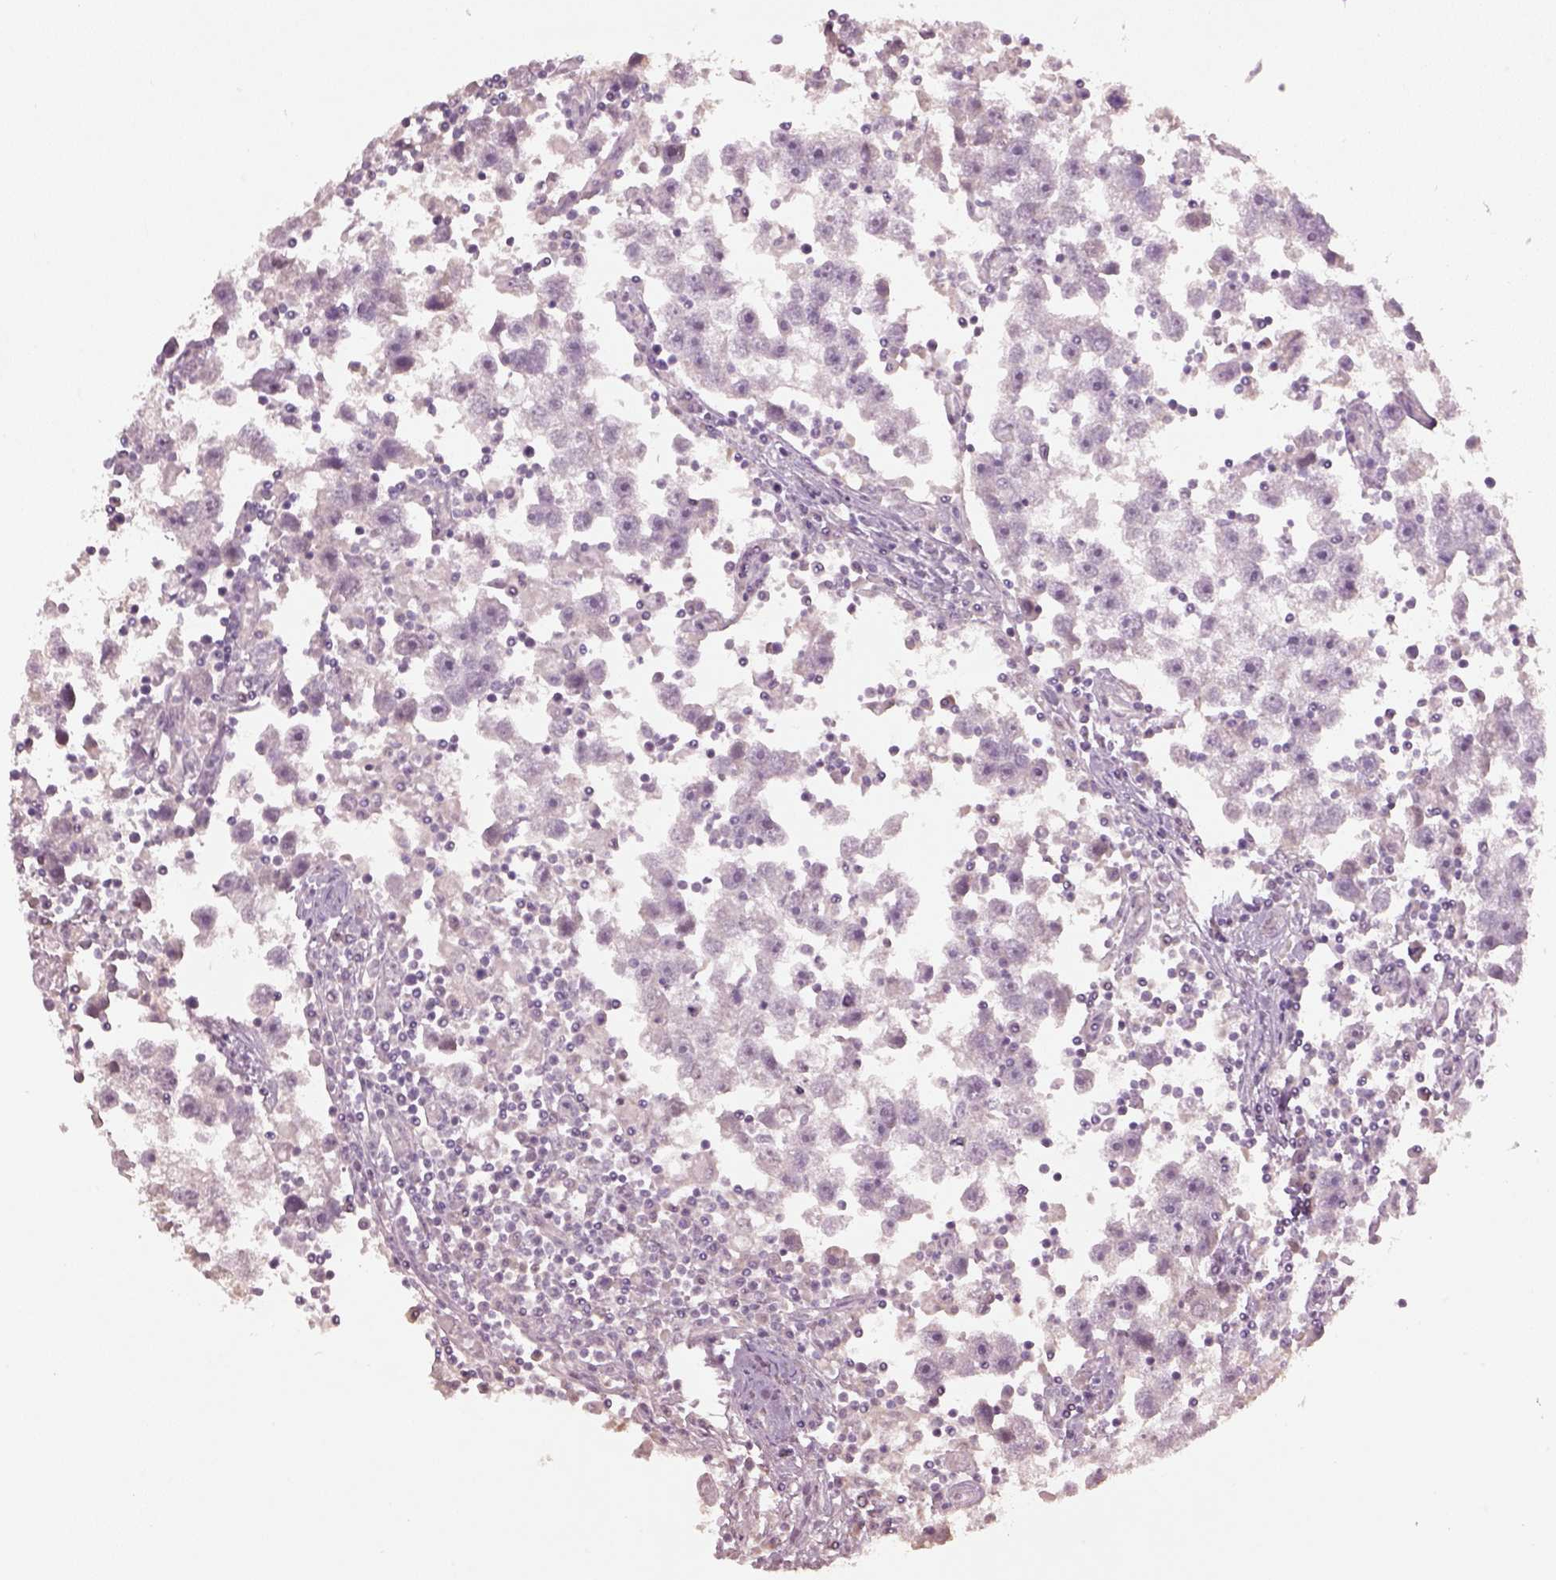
{"staining": {"intensity": "negative", "quantity": "none", "location": "none"}, "tissue": "testis cancer", "cell_type": "Tumor cells", "image_type": "cancer", "snomed": [{"axis": "morphology", "description": "Seminoma, NOS"}, {"axis": "topography", "description": "Testis"}], "caption": "Immunohistochemistry (IHC) photomicrograph of neoplastic tissue: testis cancer (seminoma) stained with DAB (3,3'-diaminobenzidine) reveals no significant protein positivity in tumor cells.", "gene": "KCNIP3", "patient": {"sex": "male", "age": 30}}